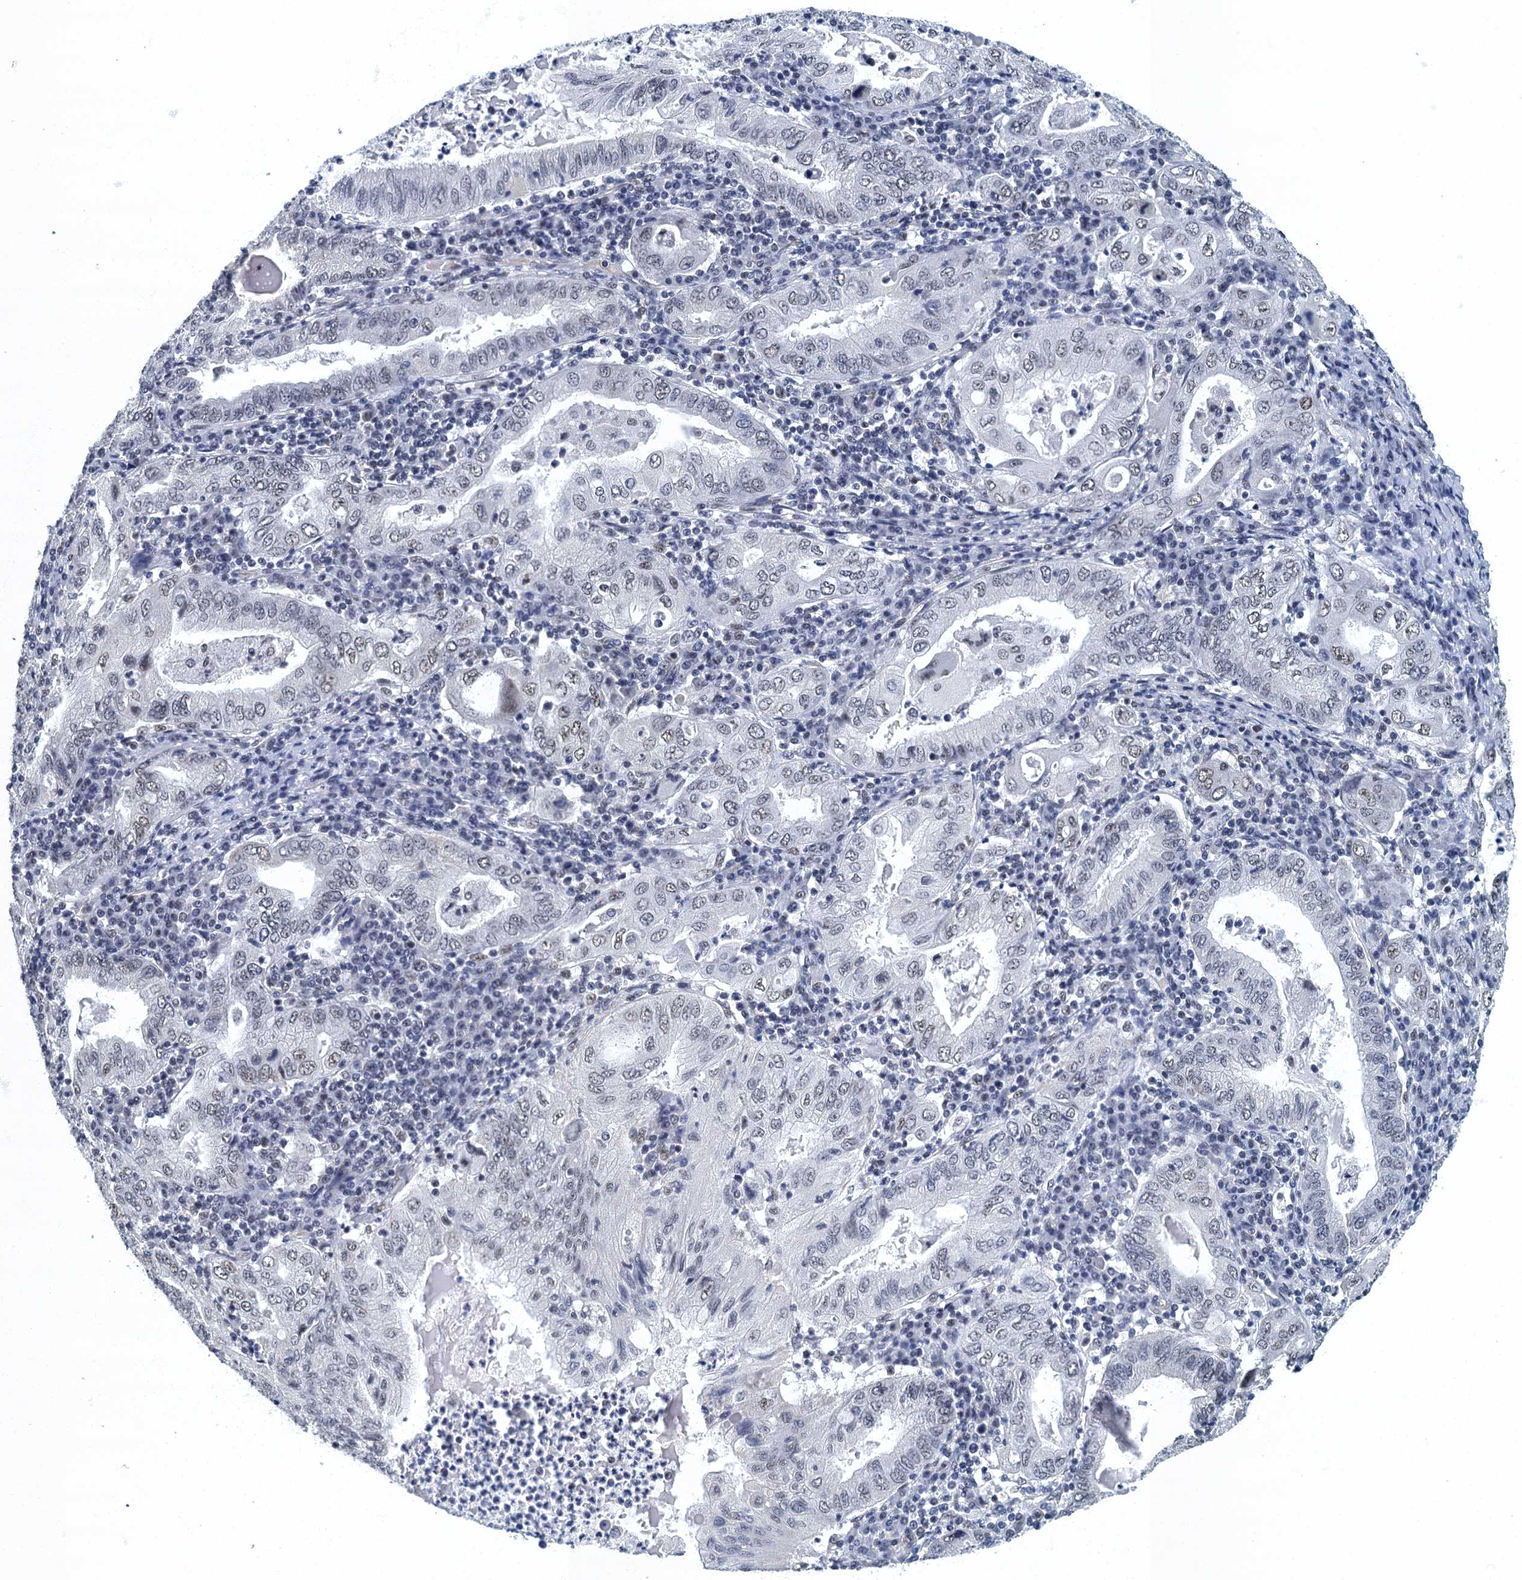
{"staining": {"intensity": "weak", "quantity": "25%-75%", "location": "nuclear"}, "tissue": "stomach cancer", "cell_type": "Tumor cells", "image_type": "cancer", "snomed": [{"axis": "morphology", "description": "Normal tissue, NOS"}, {"axis": "morphology", "description": "Adenocarcinoma, NOS"}, {"axis": "topography", "description": "Esophagus"}, {"axis": "topography", "description": "Stomach, upper"}, {"axis": "topography", "description": "Peripheral nerve tissue"}], "caption": "IHC of stomach adenocarcinoma exhibits low levels of weak nuclear staining in about 25%-75% of tumor cells.", "gene": "GADL1", "patient": {"sex": "male", "age": 62}}